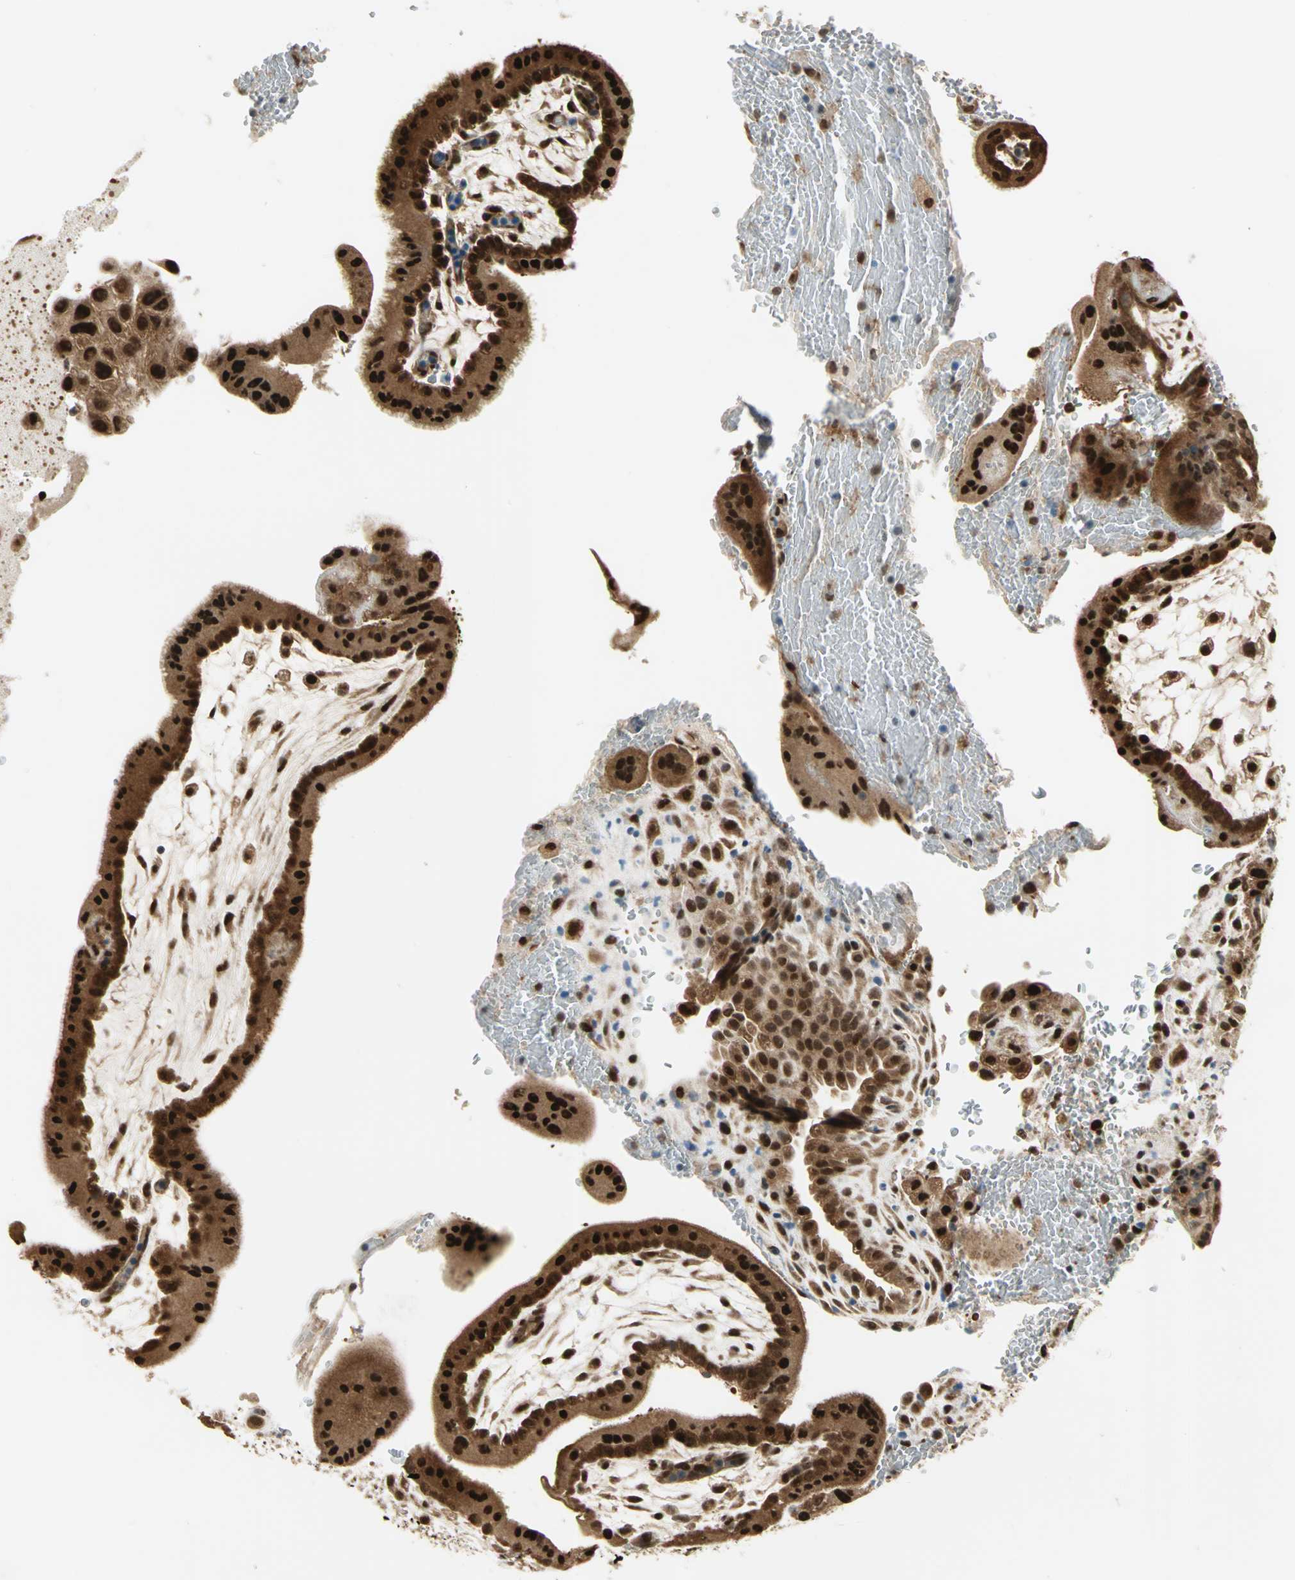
{"staining": {"intensity": "strong", "quantity": ">75%", "location": "cytoplasmic/membranous,nuclear"}, "tissue": "placenta", "cell_type": "Decidual cells", "image_type": "normal", "snomed": [{"axis": "morphology", "description": "Normal tissue, NOS"}, {"axis": "topography", "description": "Placenta"}], "caption": "IHC of unremarkable placenta exhibits high levels of strong cytoplasmic/membranous,nuclear expression in approximately >75% of decidual cells. The staining is performed using DAB brown chromogen to label protein expression. The nuclei are counter-stained blue using hematoxylin.", "gene": "PSMC3", "patient": {"sex": "female", "age": 35}}